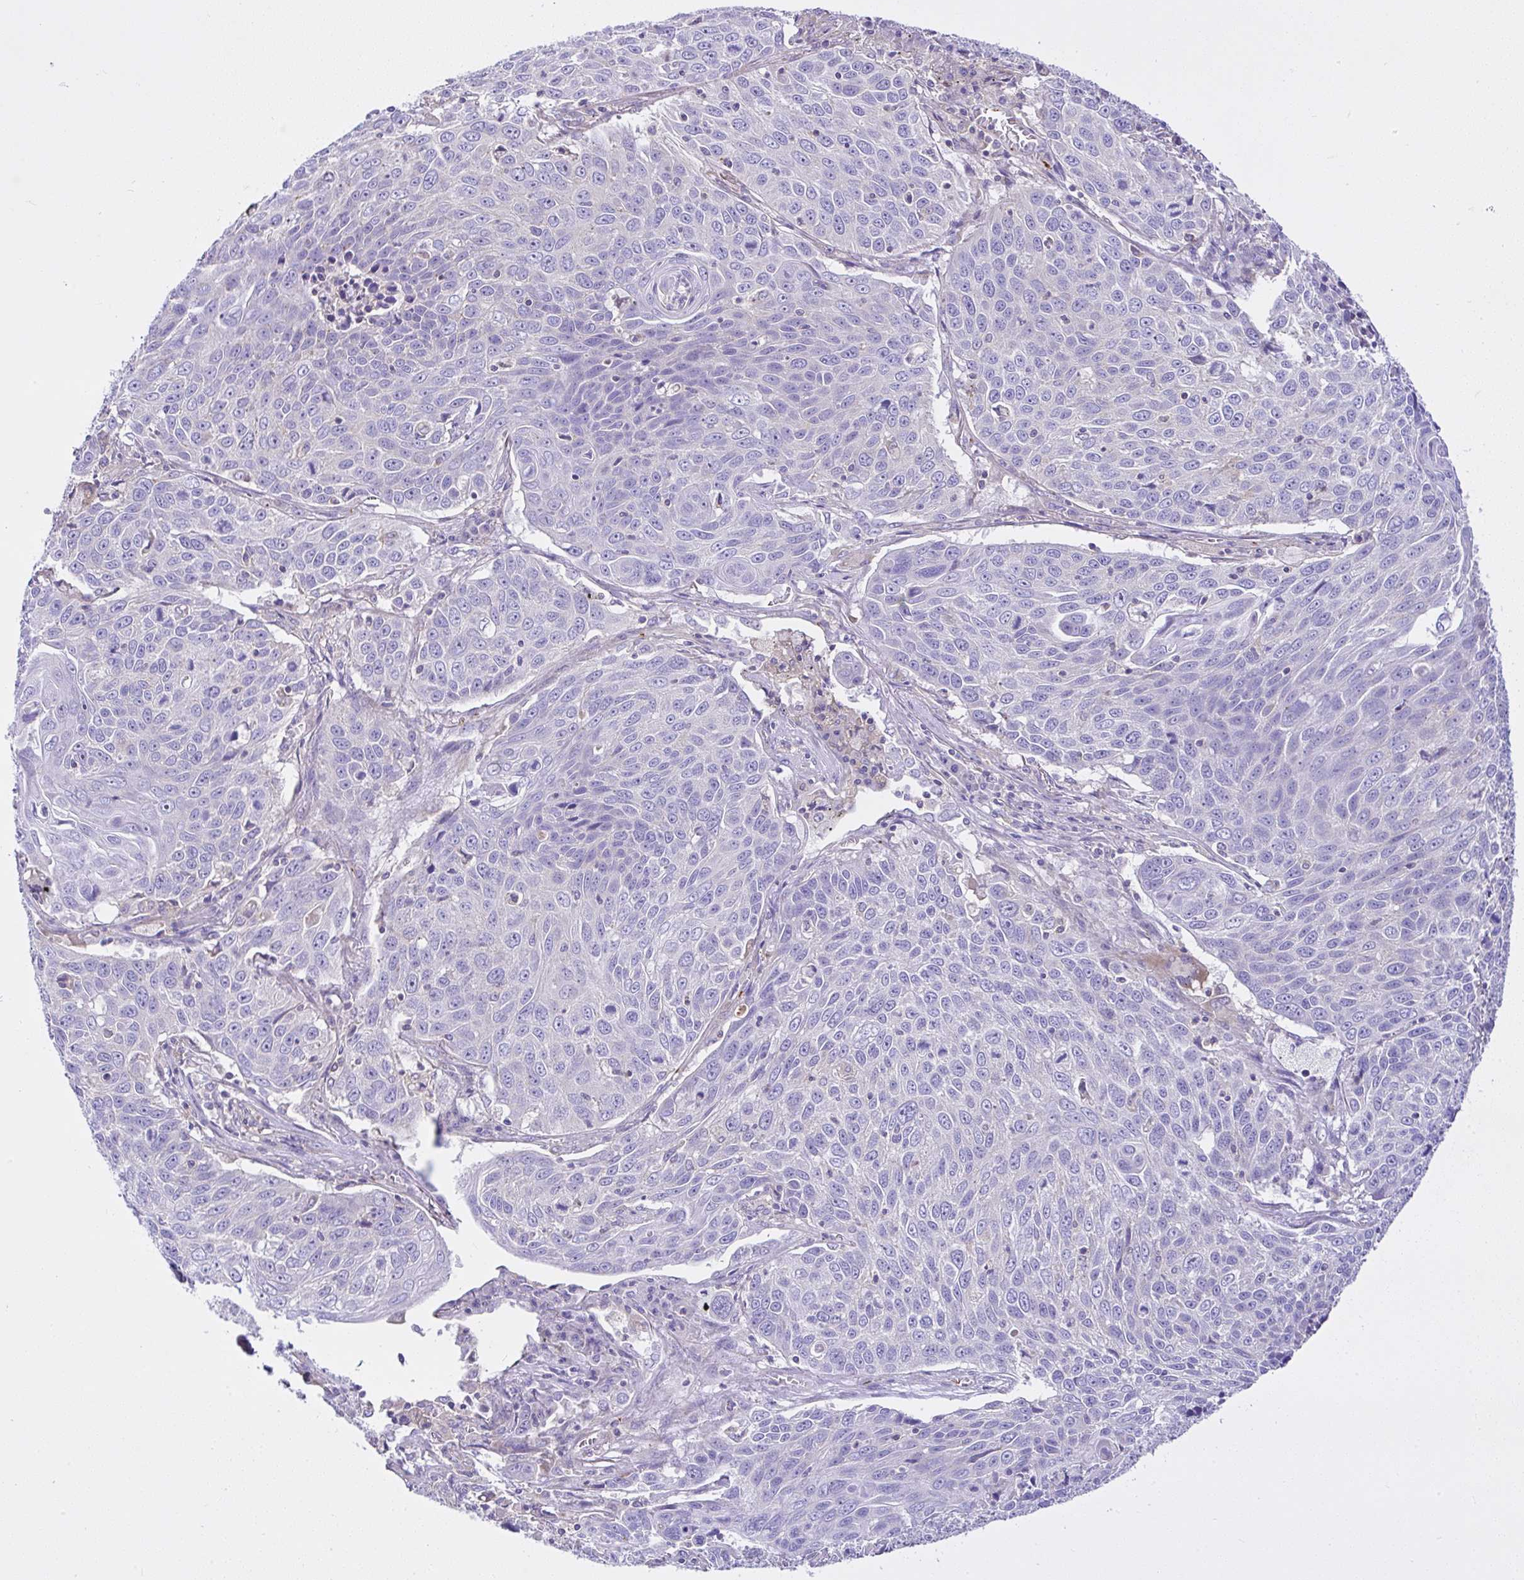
{"staining": {"intensity": "negative", "quantity": "none", "location": "none"}, "tissue": "lung cancer", "cell_type": "Tumor cells", "image_type": "cancer", "snomed": [{"axis": "morphology", "description": "Squamous cell carcinoma, NOS"}, {"axis": "topography", "description": "Lung"}], "caption": "Photomicrograph shows no protein expression in tumor cells of lung cancer tissue.", "gene": "CCDC142", "patient": {"sex": "male", "age": 78}}